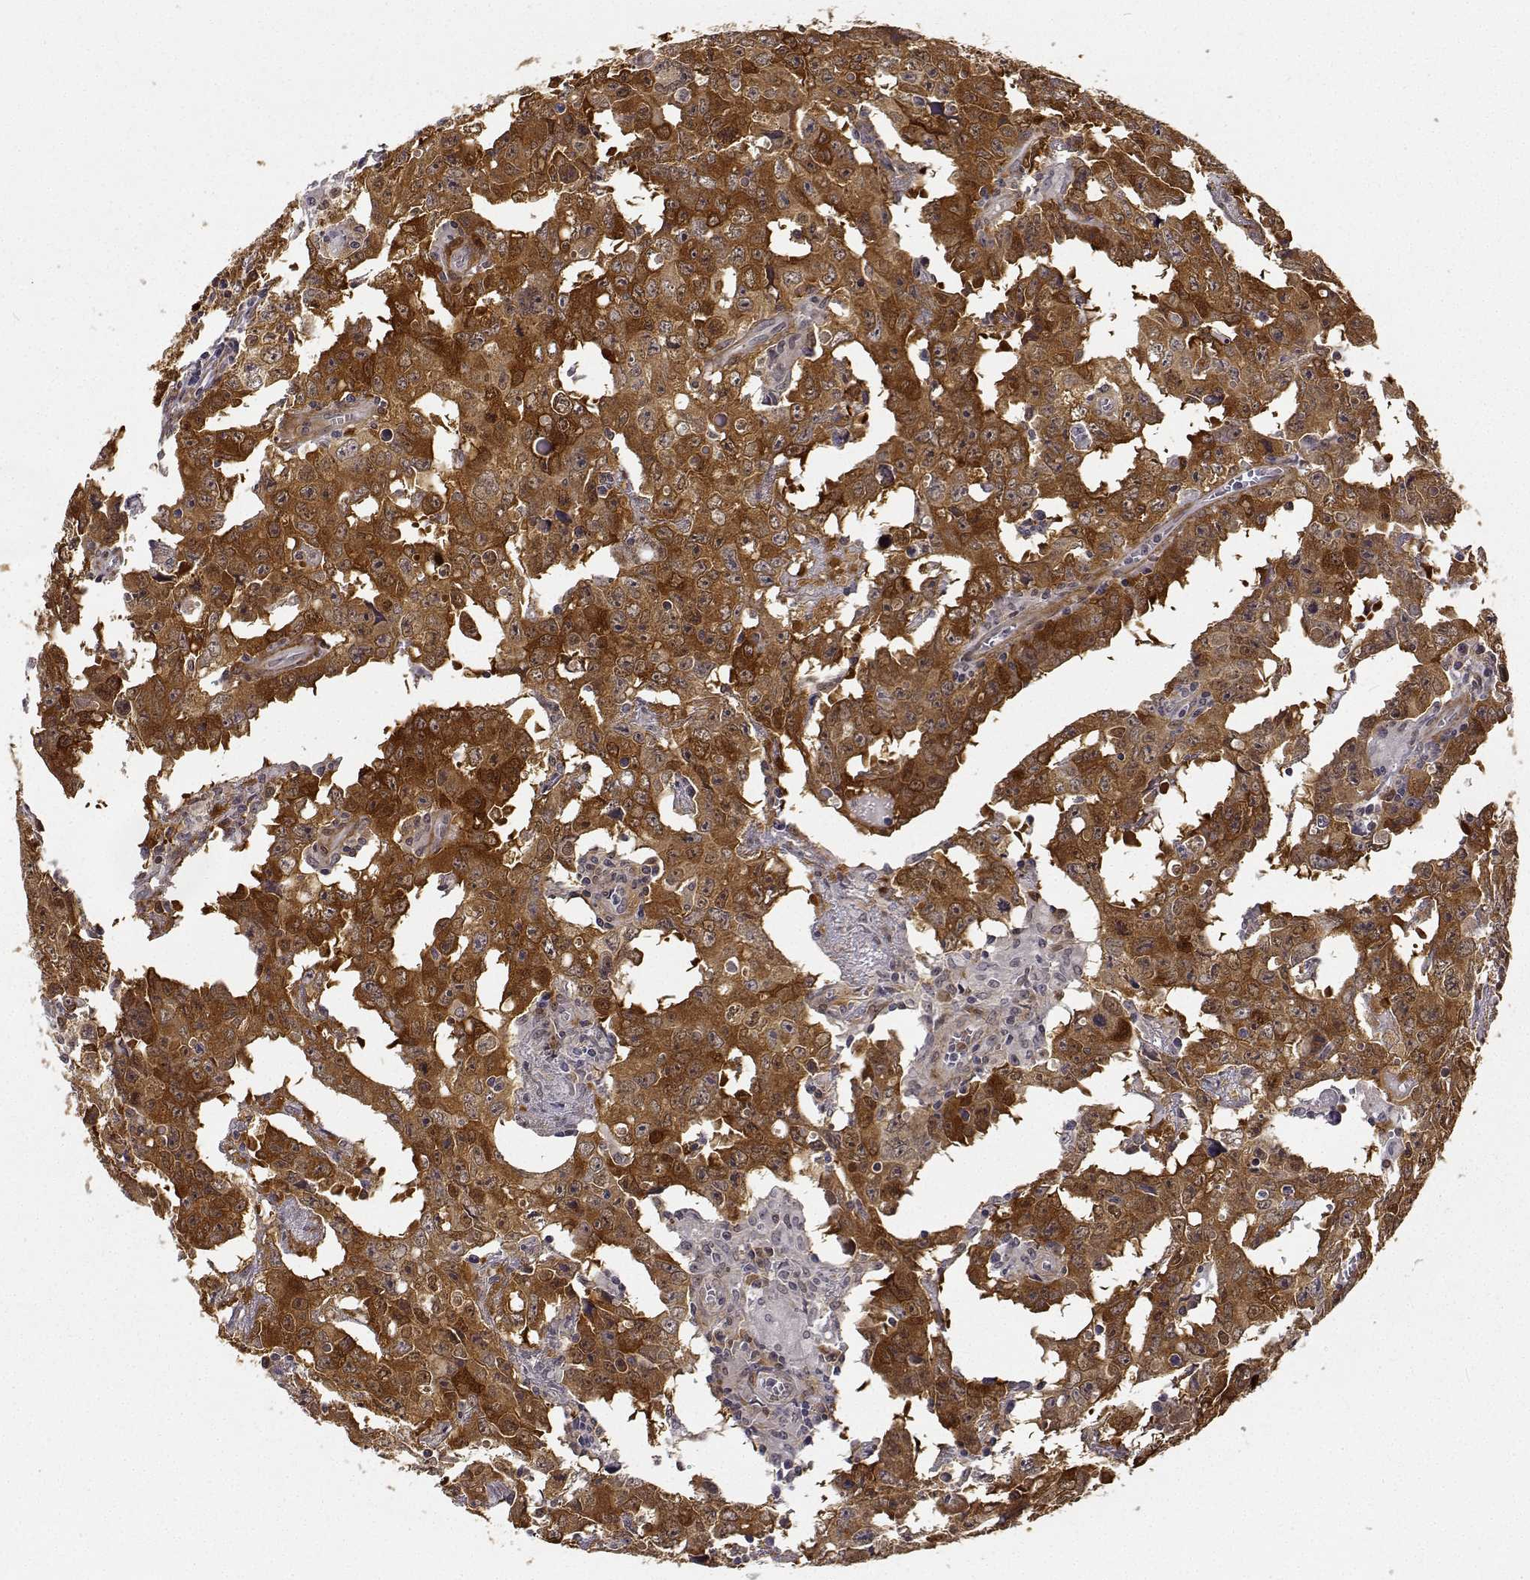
{"staining": {"intensity": "moderate", "quantity": ">75%", "location": "cytoplasmic/membranous"}, "tissue": "testis cancer", "cell_type": "Tumor cells", "image_type": "cancer", "snomed": [{"axis": "morphology", "description": "Carcinoma, Embryonal, NOS"}, {"axis": "topography", "description": "Testis"}], "caption": "A histopathology image of testis cancer stained for a protein reveals moderate cytoplasmic/membranous brown staining in tumor cells.", "gene": "PHGDH", "patient": {"sex": "male", "age": 22}}